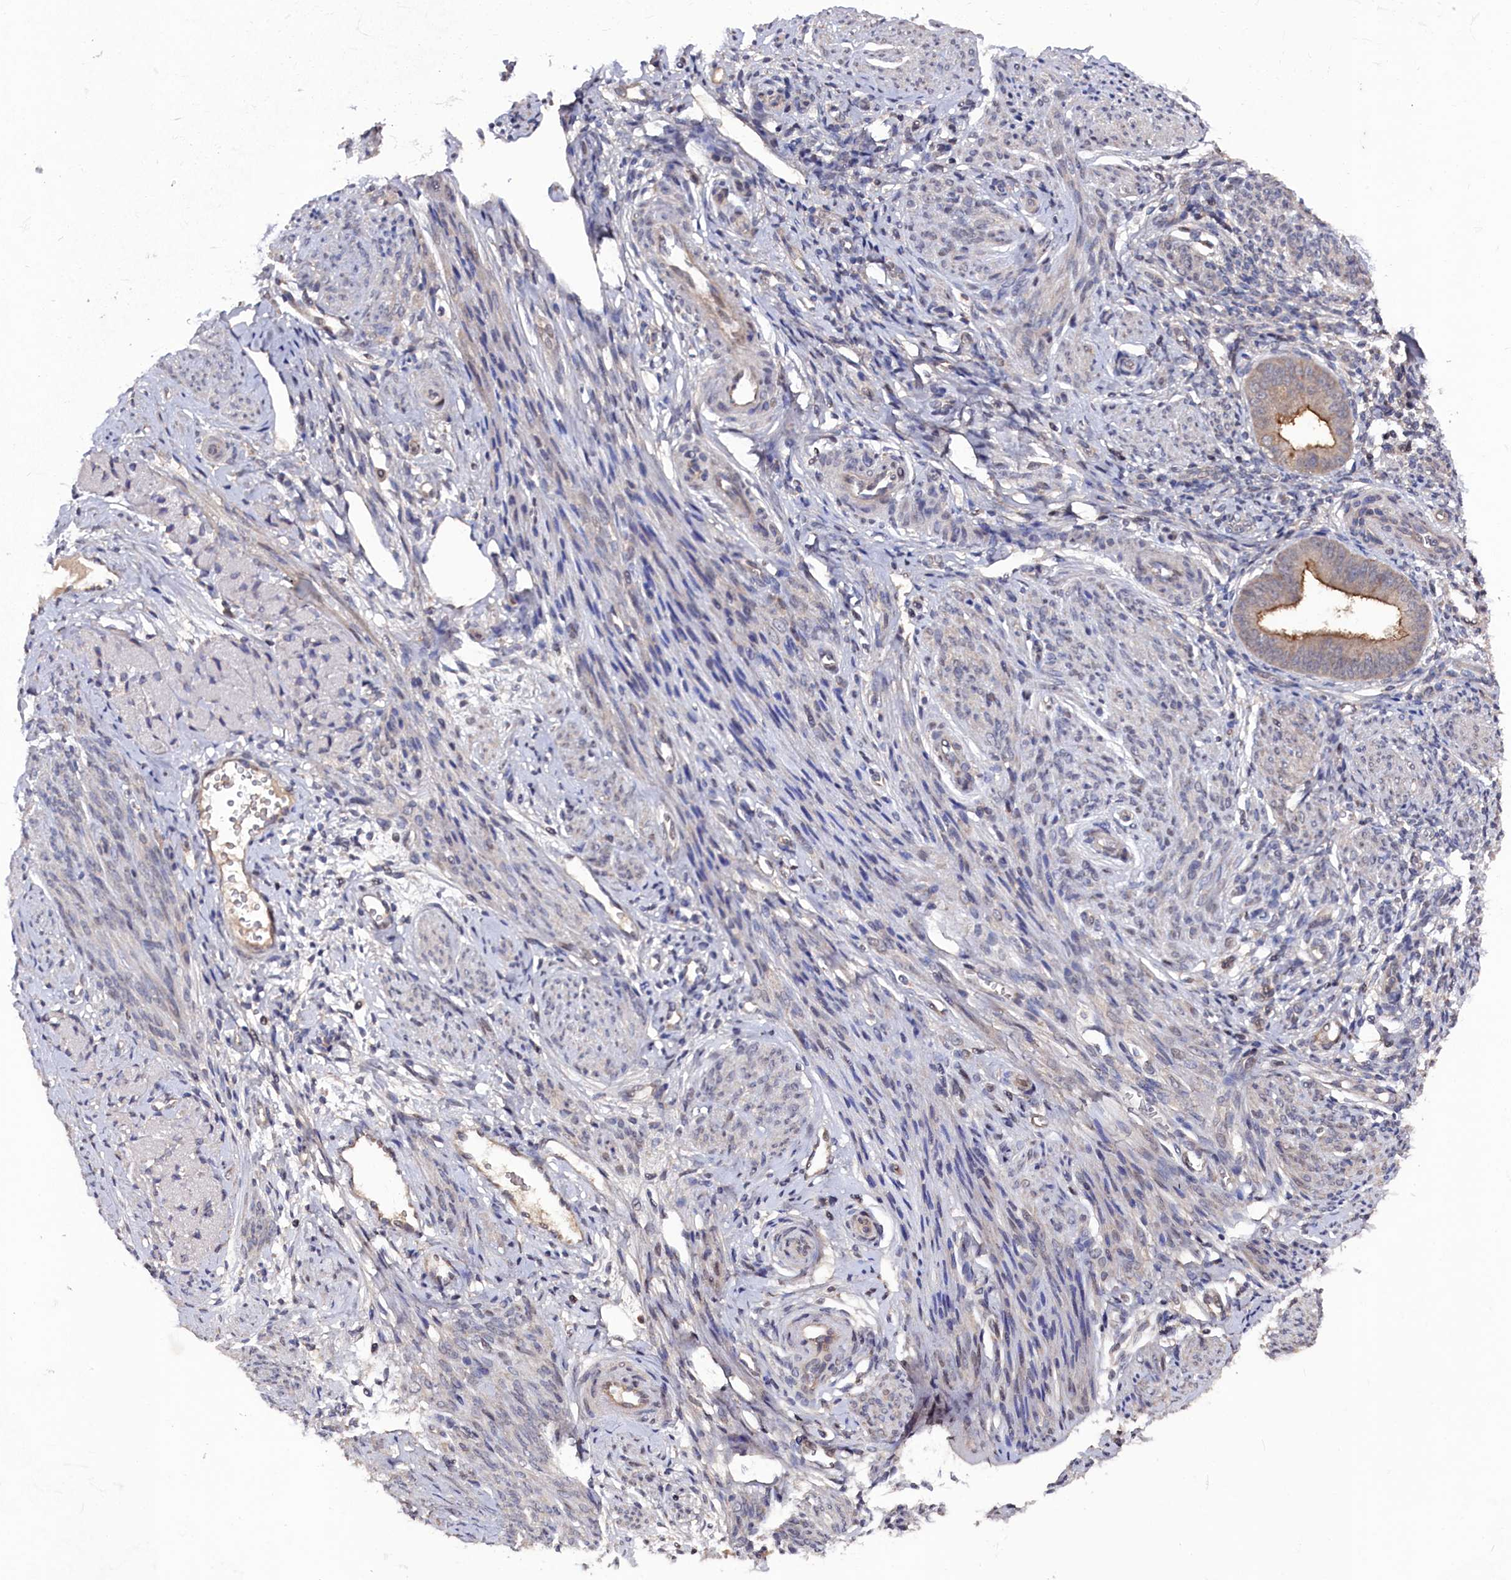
{"staining": {"intensity": "negative", "quantity": "none", "location": "none"}, "tissue": "endometrium", "cell_type": "Cells in endometrial stroma", "image_type": "normal", "snomed": [{"axis": "morphology", "description": "Normal tissue, NOS"}, {"axis": "topography", "description": "Uterus"}, {"axis": "topography", "description": "Endometrium"}], "caption": "Protein analysis of benign endometrium reveals no significant expression in cells in endometrial stroma. (Immunohistochemistry (ihc), brightfield microscopy, high magnification).", "gene": "TMC5", "patient": {"sex": "female", "age": 48}}